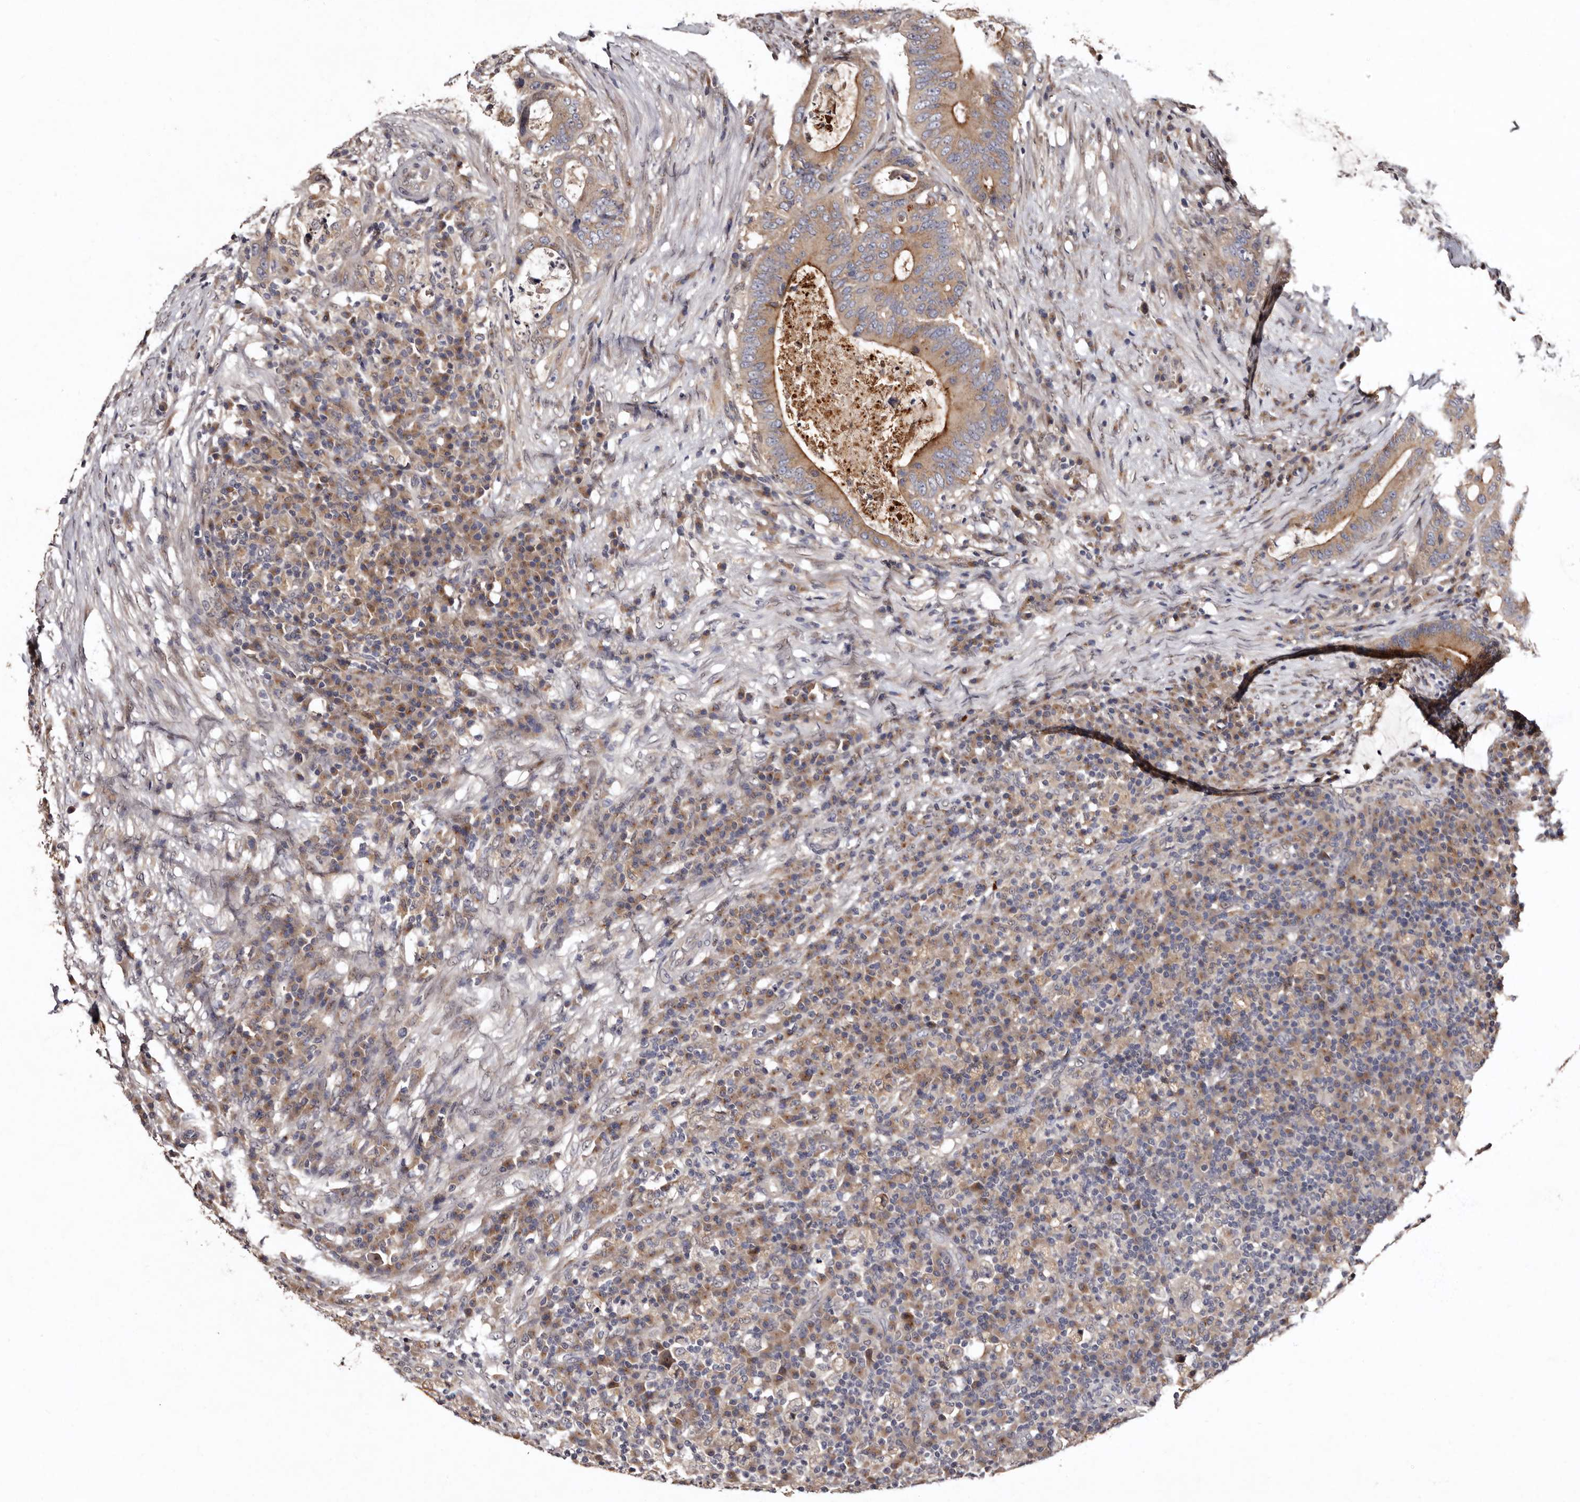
{"staining": {"intensity": "moderate", "quantity": ">75%", "location": "cytoplasmic/membranous"}, "tissue": "colorectal cancer", "cell_type": "Tumor cells", "image_type": "cancer", "snomed": [{"axis": "morphology", "description": "Adenocarcinoma, NOS"}, {"axis": "topography", "description": "Colon"}], "caption": "Immunohistochemical staining of human colorectal cancer demonstrates medium levels of moderate cytoplasmic/membranous protein staining in approximately >75% of tumor cells.", "gene": "FAM91A1", "patient": {"sex": "male", "age": 83}}